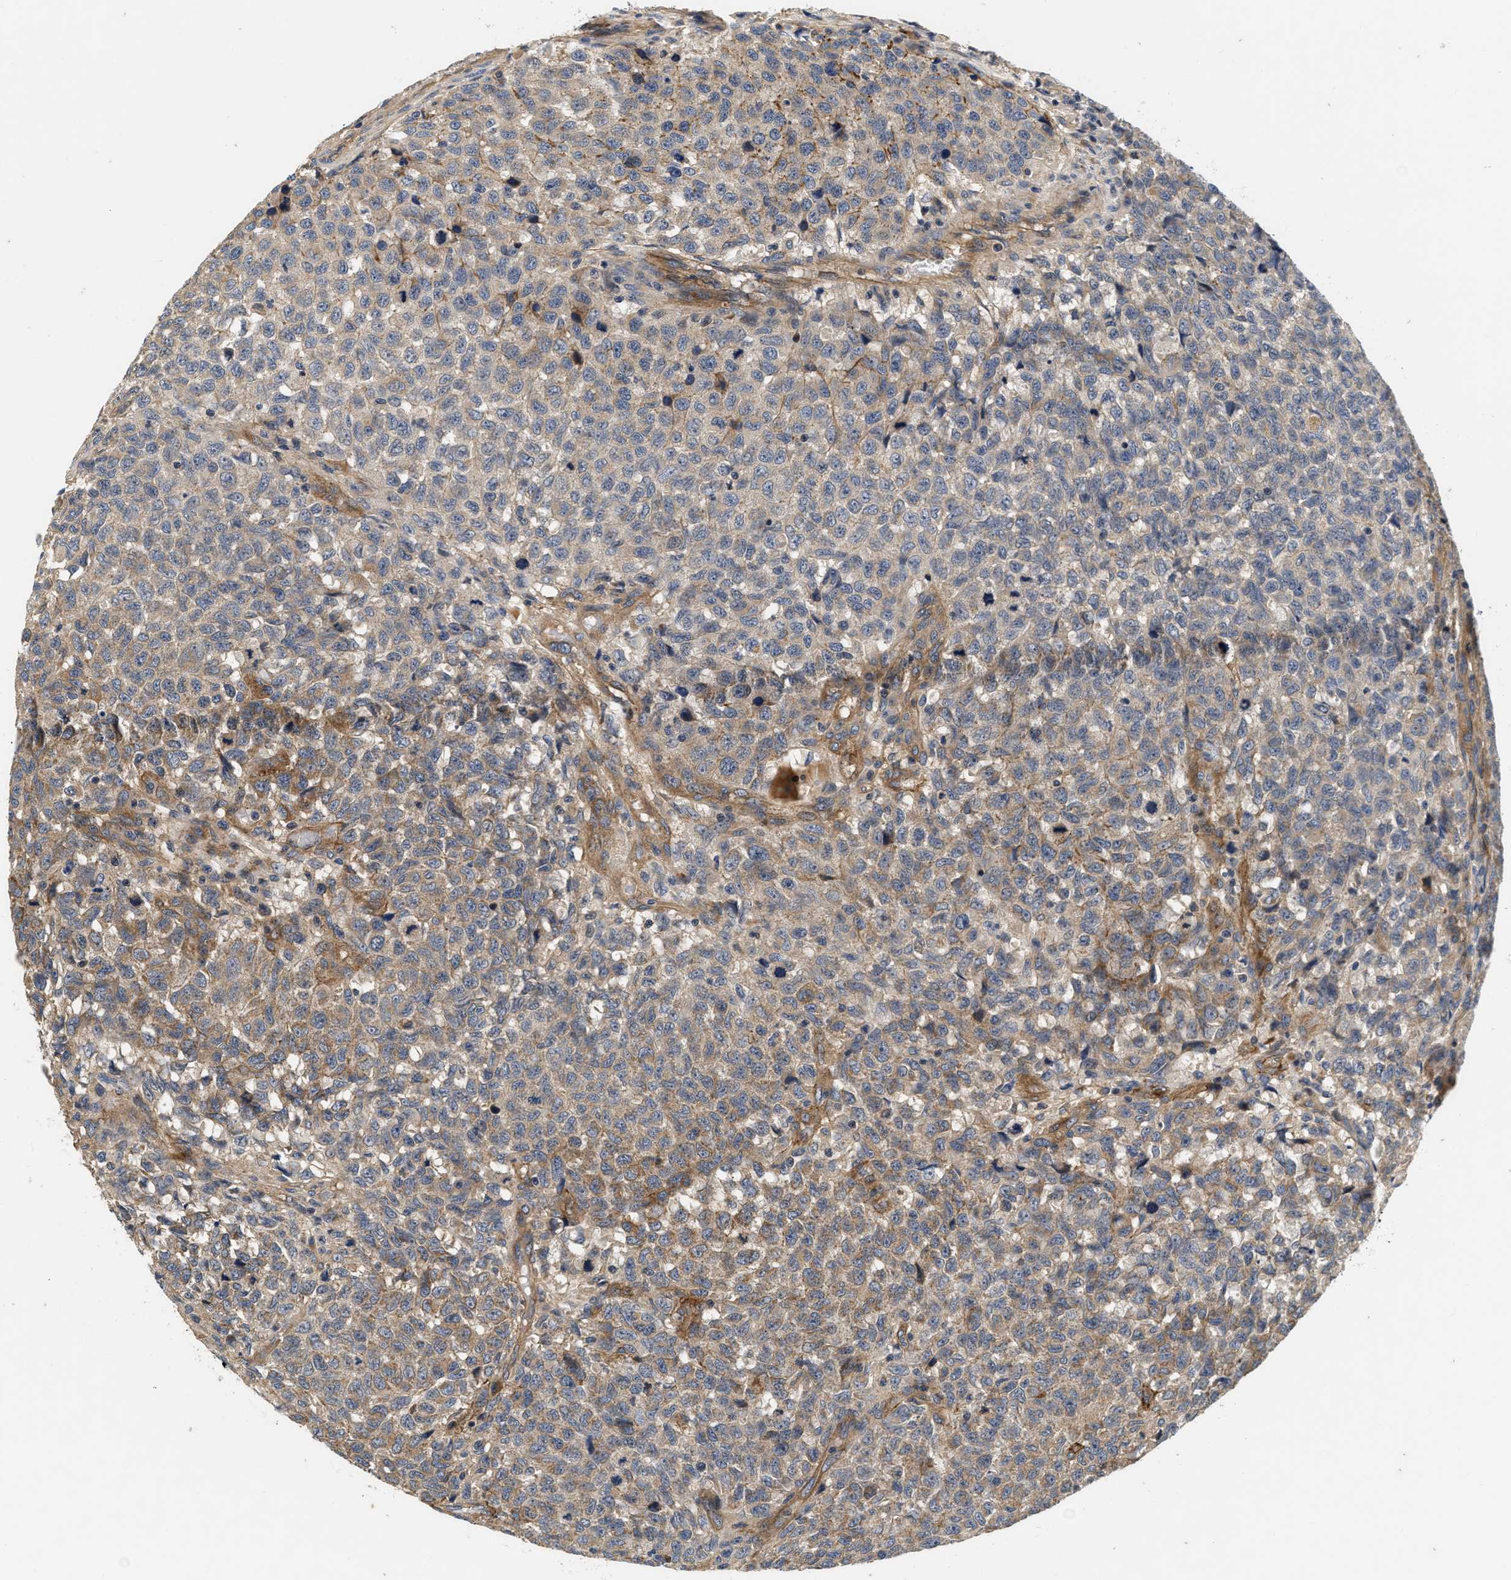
{"staining": {"intensity": "moderate", "quantity": ">75%", "location": "cytoplasmic/membranous"}, "tissue": "testis cancer", "cell_type": "Tumor cells", "image_type": "cancer", "snomed": [{"axis": "morphology", "description": "Seminoma, NOS"}, {"axis": "topography", "description": "Testis"}], "caption": "Testis cancer stained with a protein marker exhibits moderate staining in tumor cells.", "gene": "NME6", "patient": {"sex": "male", "age": 59}}